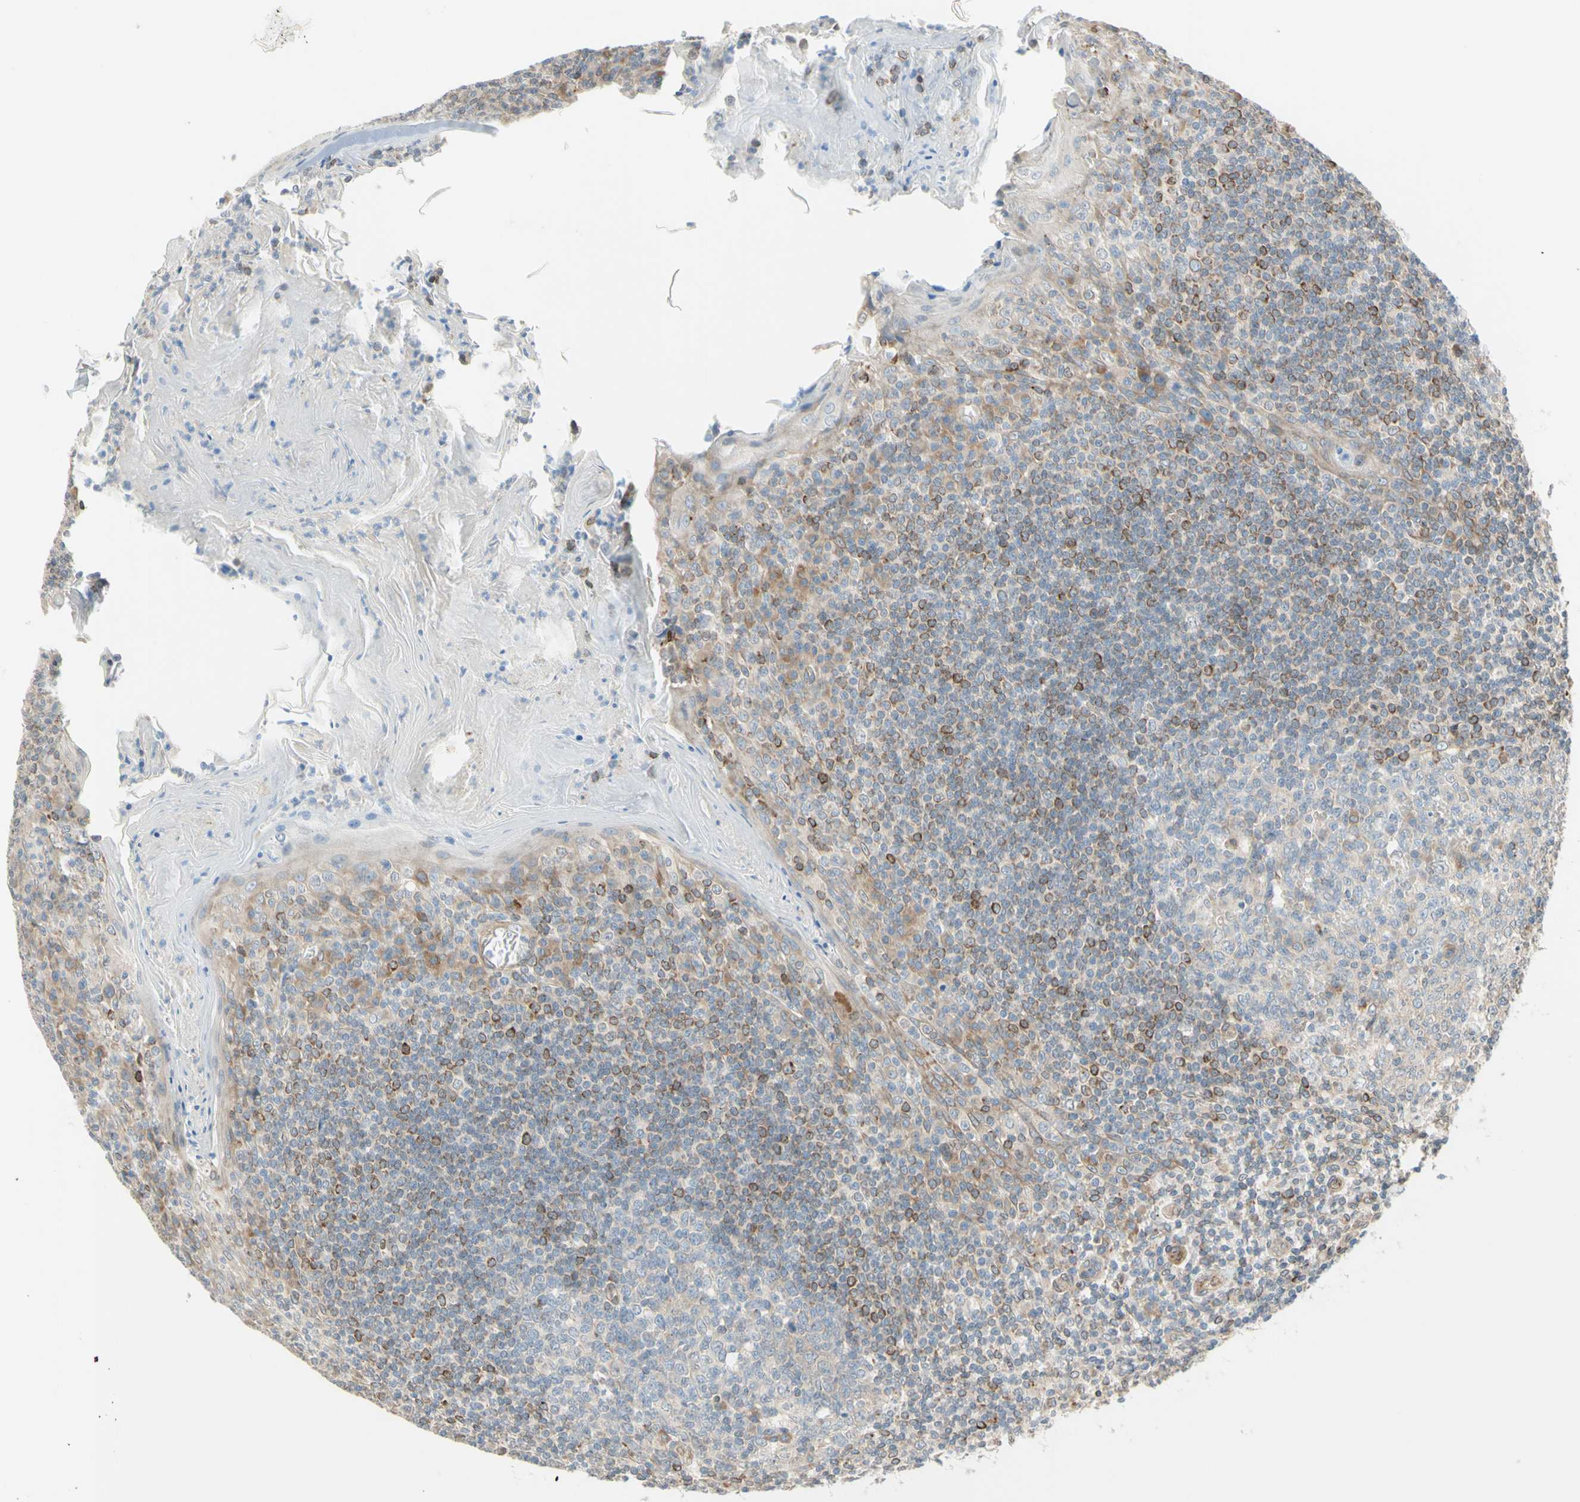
{"staining": {"intensity": "negative", "quantity": "none", "location": "none"}, "tissue": "tonsil", "cell_type": "Germinal center cells", "image_type": "normal", "snomed": [{"axis": "morphology", "description": "Normal tissue, NOS"}, {"axis": "topography", "description": "Tonsil"}], "caption": "Benign tonsil was stained to show a protein in brown. There is no significant positivity in germinal center cells. The staining is performed using DAB (3,3'-diaminobenzidine) brown chromogen with nuclei counter-stained in using hematoxylin.", "gene": "TRAF2", "patient": {"sex": "male", "age": 31}}